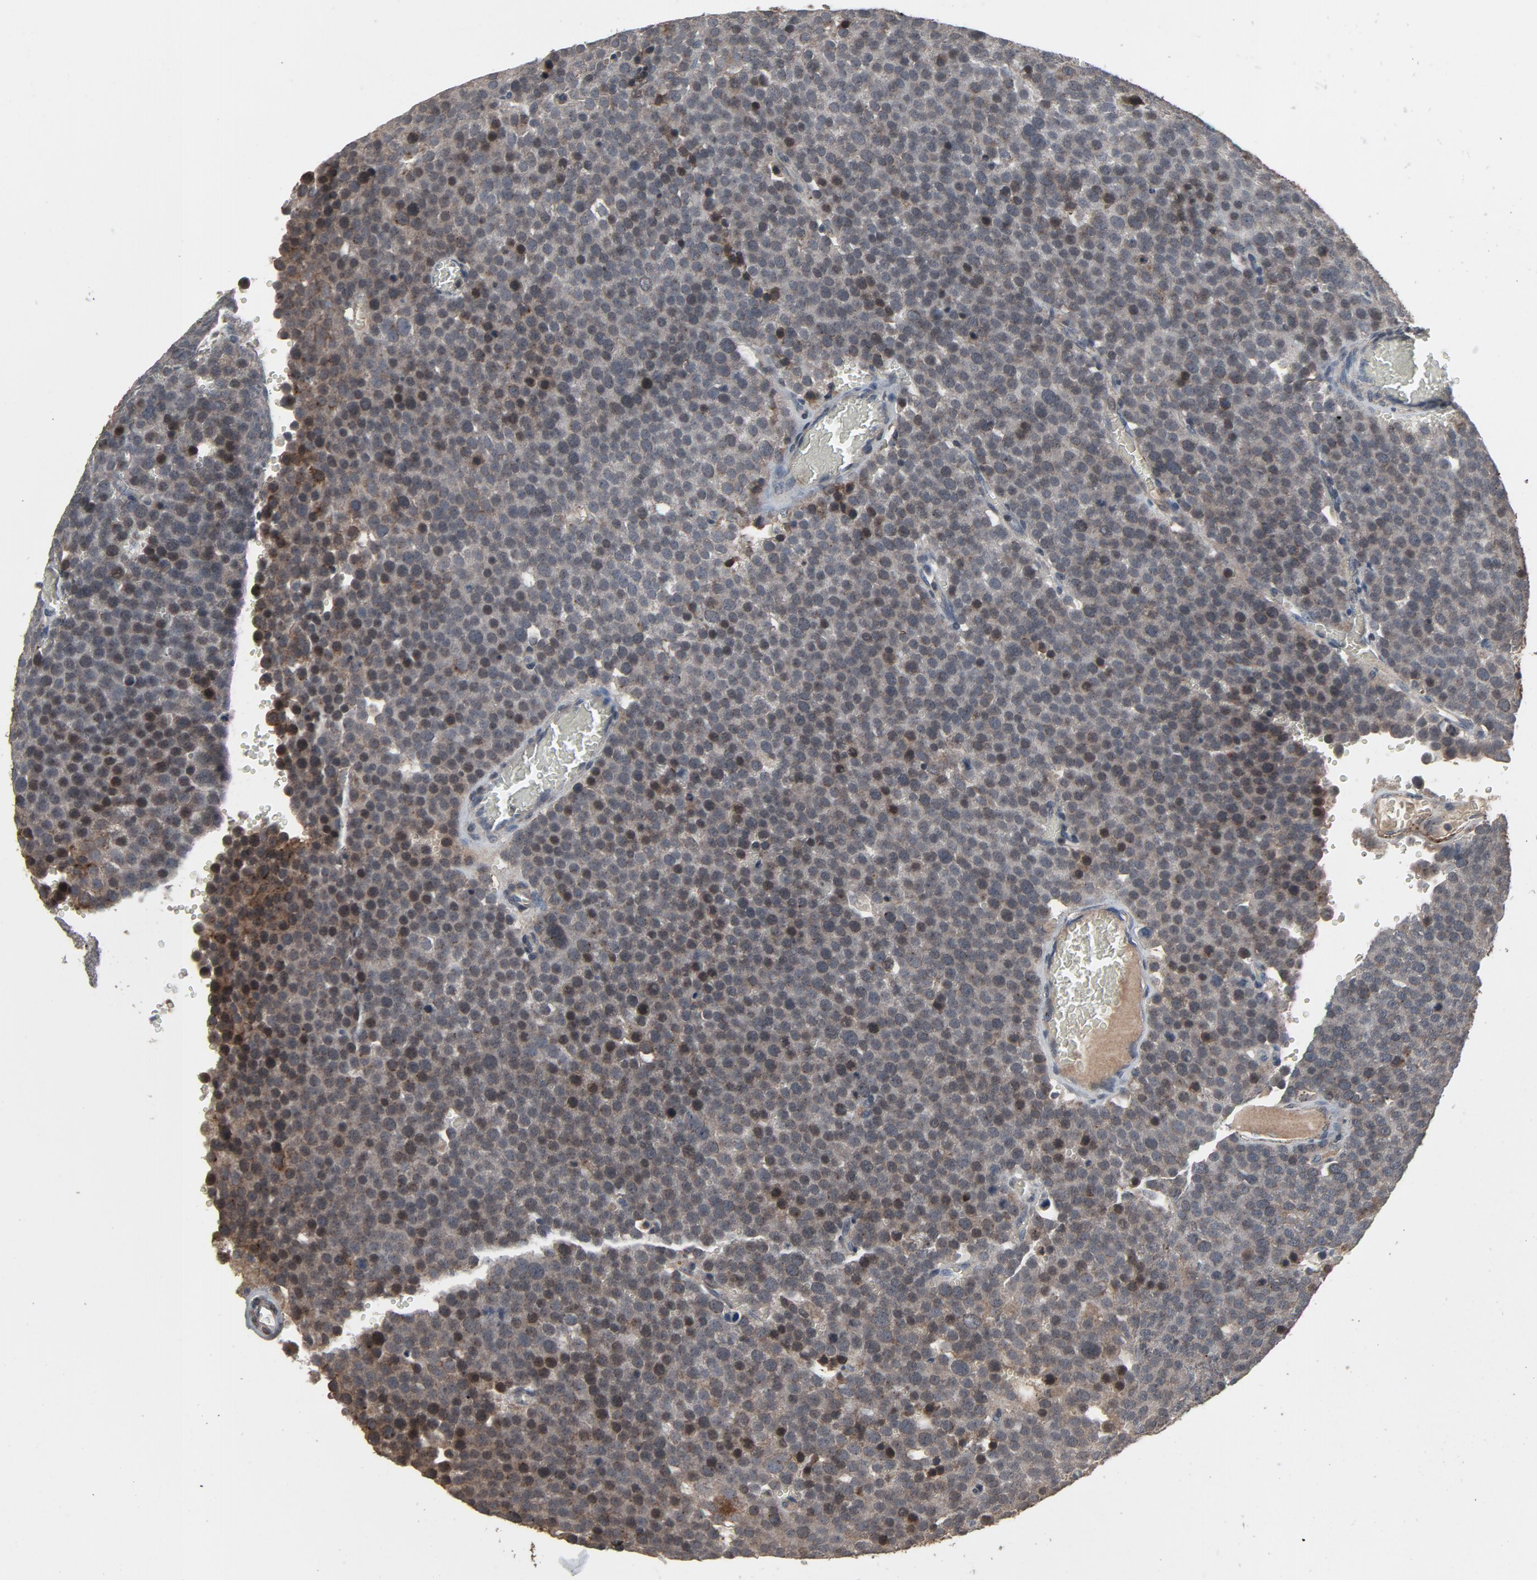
{"staining": {"intensity": "negative", "quantity": "none", "location": "none"}, "tissue": "testis cancer", "cell_type": "Tumor cells", "image_type": "cancer", "snomed": [{"axis": "morphology", "description": "Seminoma, NOS"}, {"axis": "topography", "description": "Testis"}], "caption": "Testis seminoma was stained to show a protein in brown. There is no significant staining in tumor cells.", "gene": "PDZD4", "patient": {"sex": "male", "age": 71}}